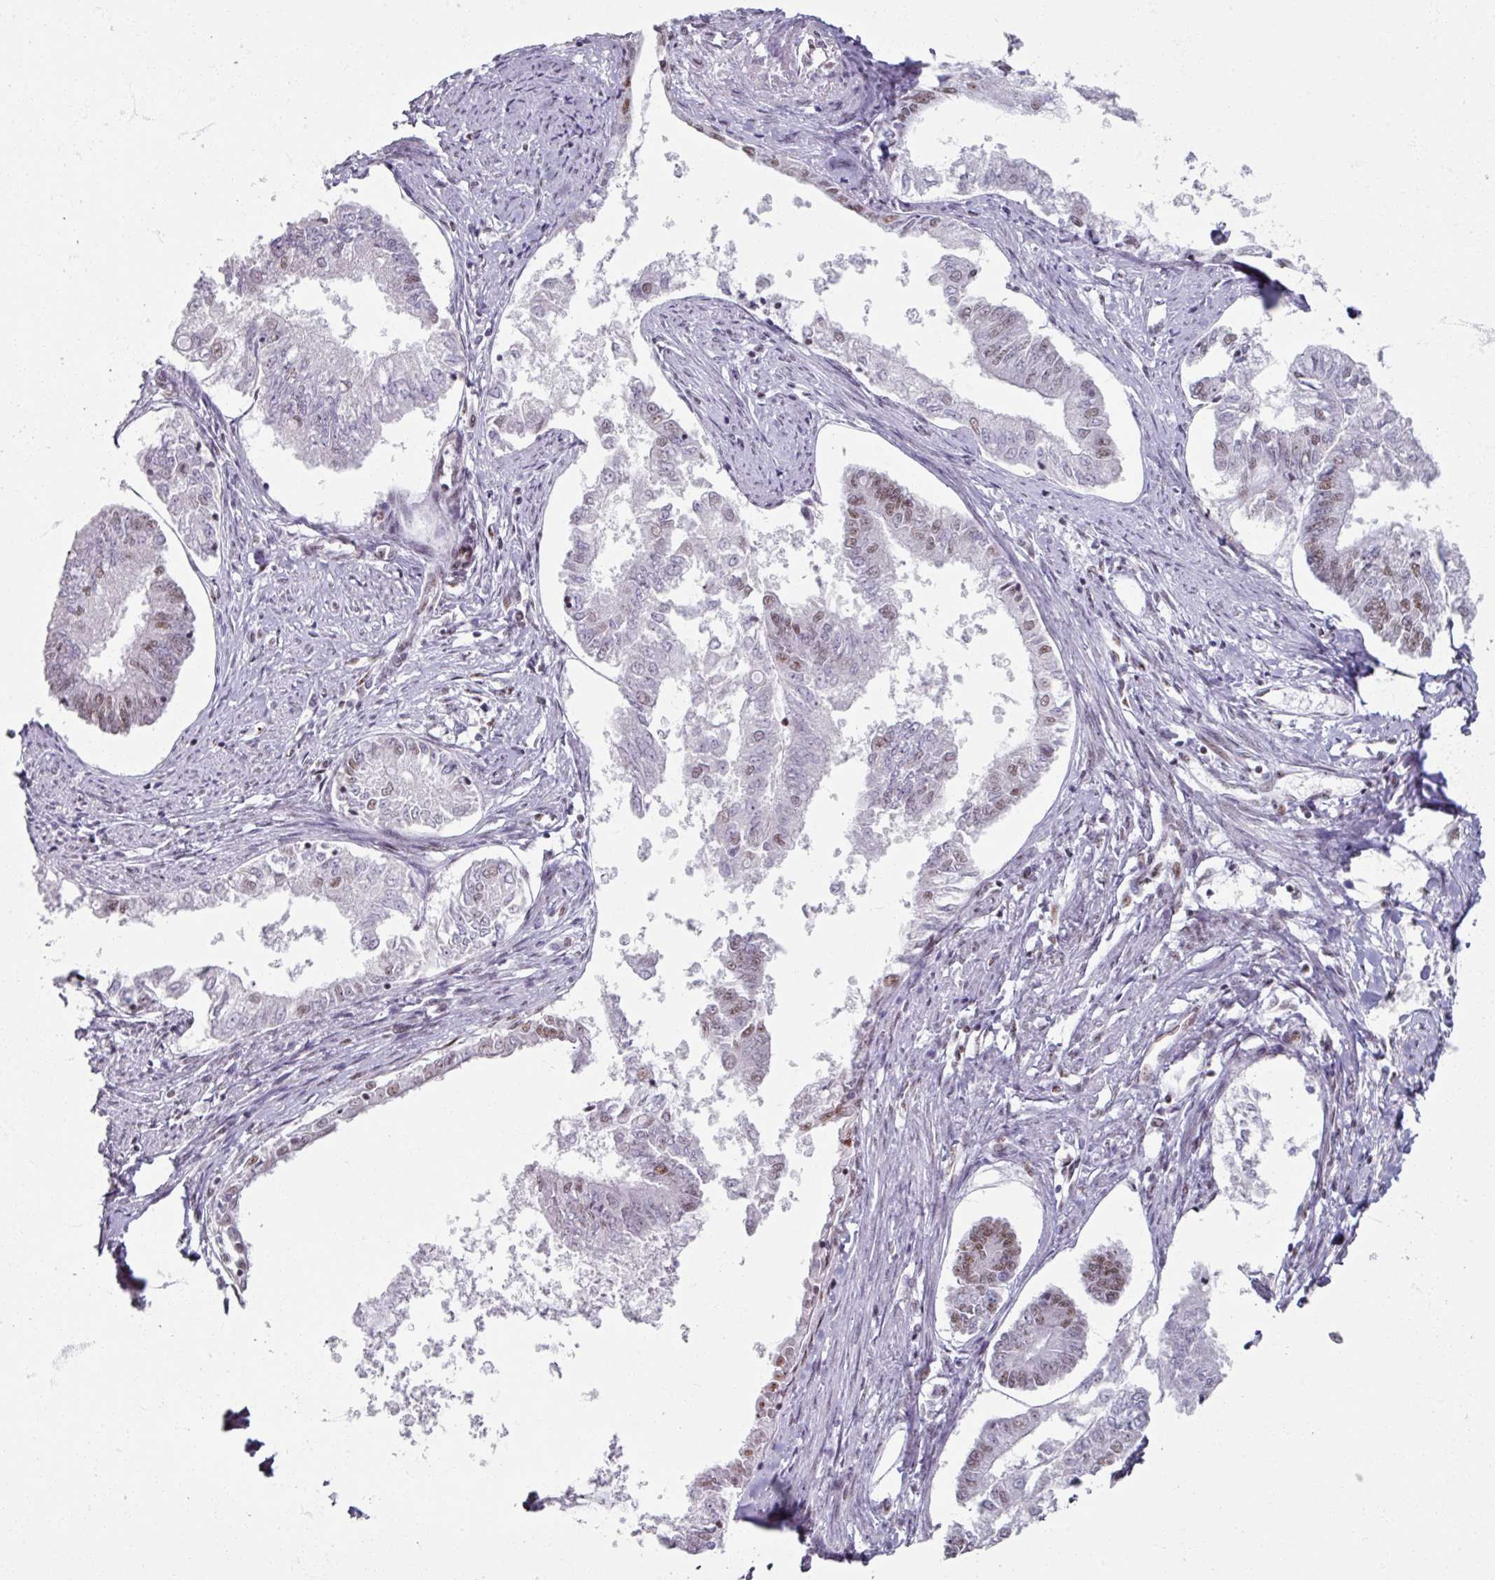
{"staining": {"intensity": "moderate", "quantity": "25%-75%", "location": "nuclear"}, "tissue": "endometrial cancer", "cell_type": "Tumor cells", "image_type": "cancer", "snomed": [{"axis": "morphology", "description": "Adenocarcinoma, NOS"}, {"axis": "topography", "description": "Endometrium"}], "caption": "Adenocarcinoma (endometrial) stained for a protein displays moderate nuclear positivity in tumor cells. The protein is stained brown, and the nuclei are stained in blue (DAB IHC with brightfield microscopy, high magnification).", "gene": "ADAR", "patient": {"sex": "female", "age": 76}}